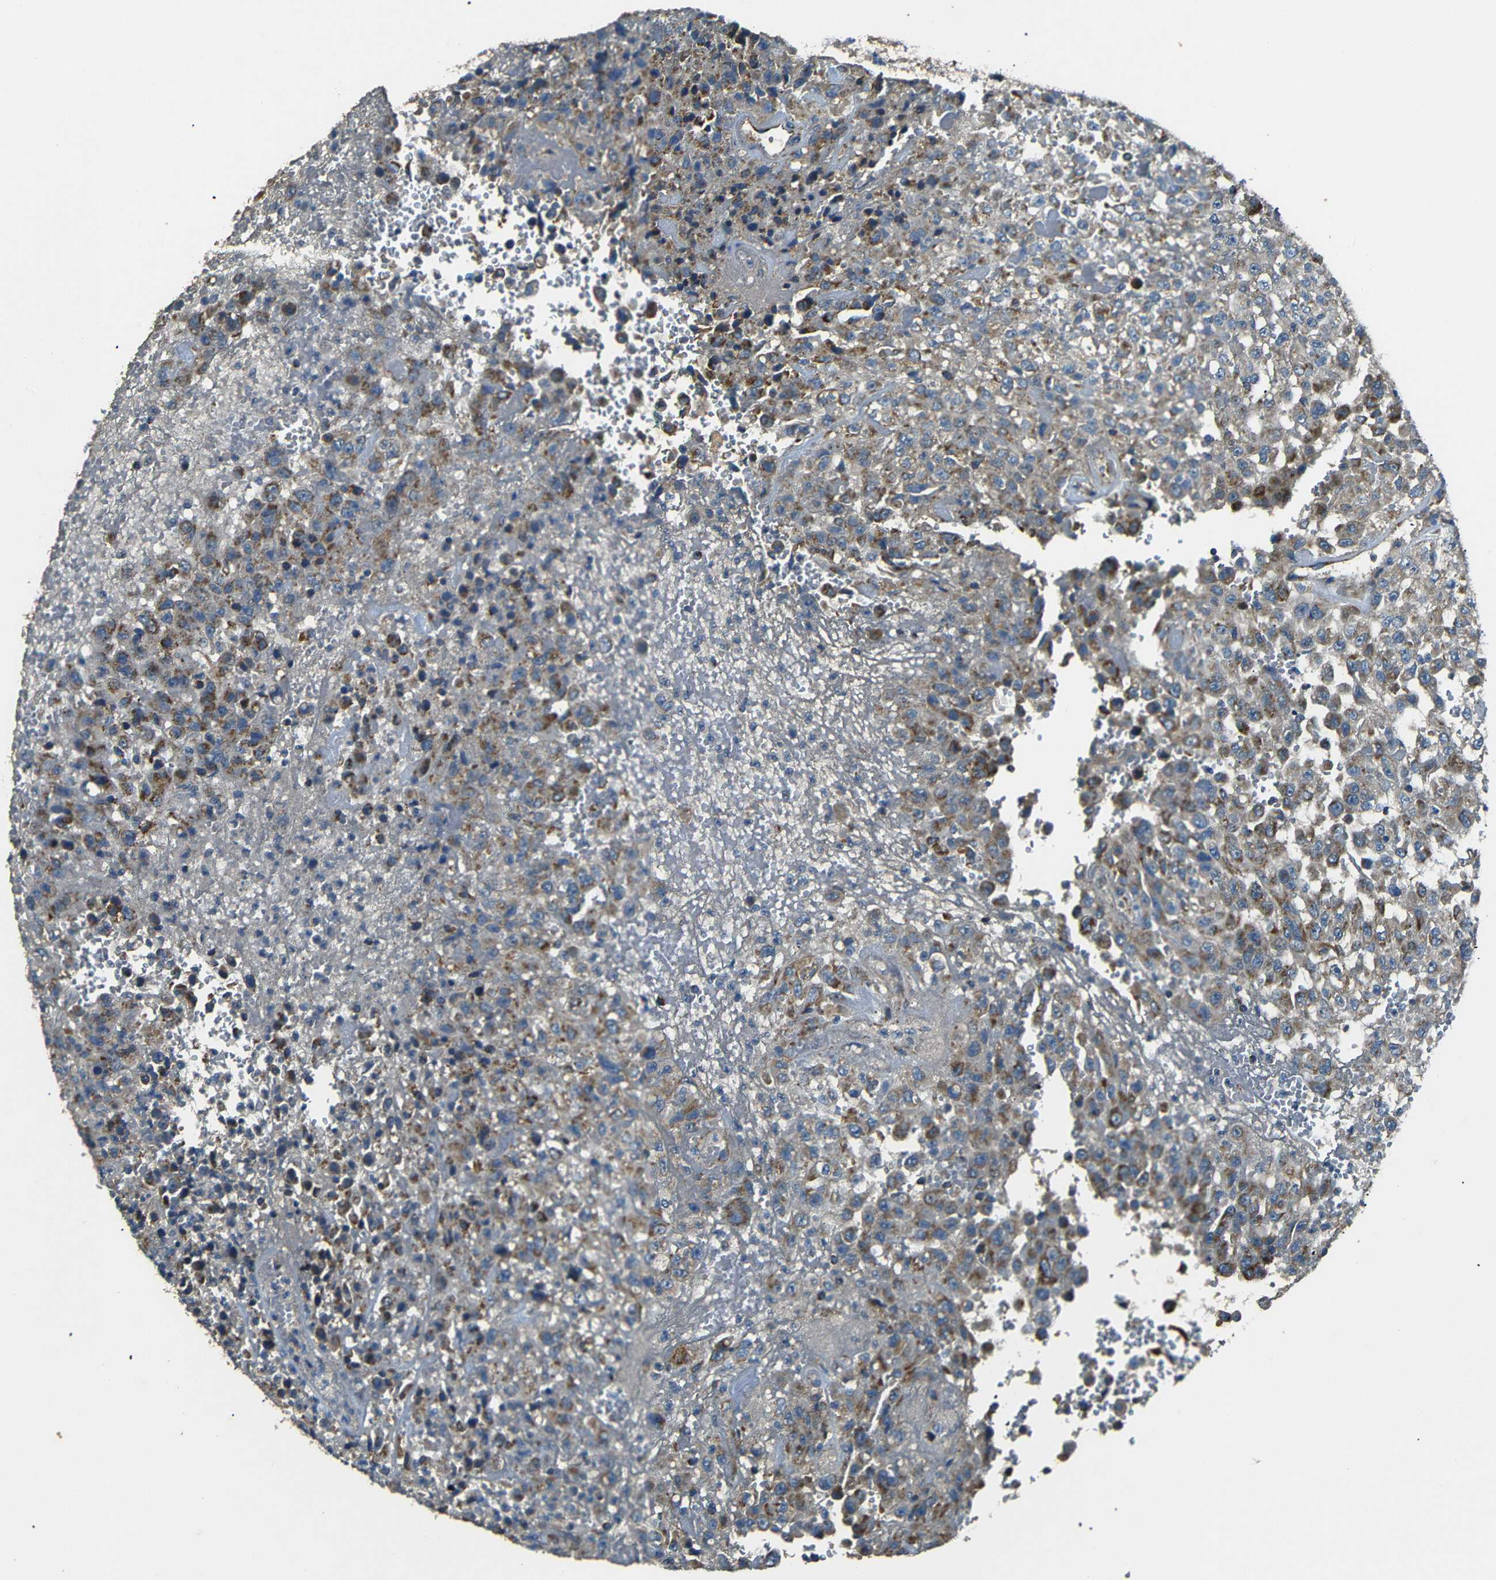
{"staining": {"intensity": "moderate", "quantity": "25%-75%", "location": "cytoplasmic/membranous"}, "tissue": "urothelial cancer", "cell_type": "Tumor cells", "image_type": "cancer", "snomed": [{"axis": "morphology", "description": "Urothelial carcinoma, High grade"}, {"axis": "topography", "description": "Urinary bladder"}], "caption": "Immunohistochemical staining of human urothelial cancer exhibits medium levels of moderate cytoplasmic/membranous protein positivity in approximately 25%-75% of tumor cells.", "gene": "NETO2", "patient": {"sex": "male", "age": 46}}